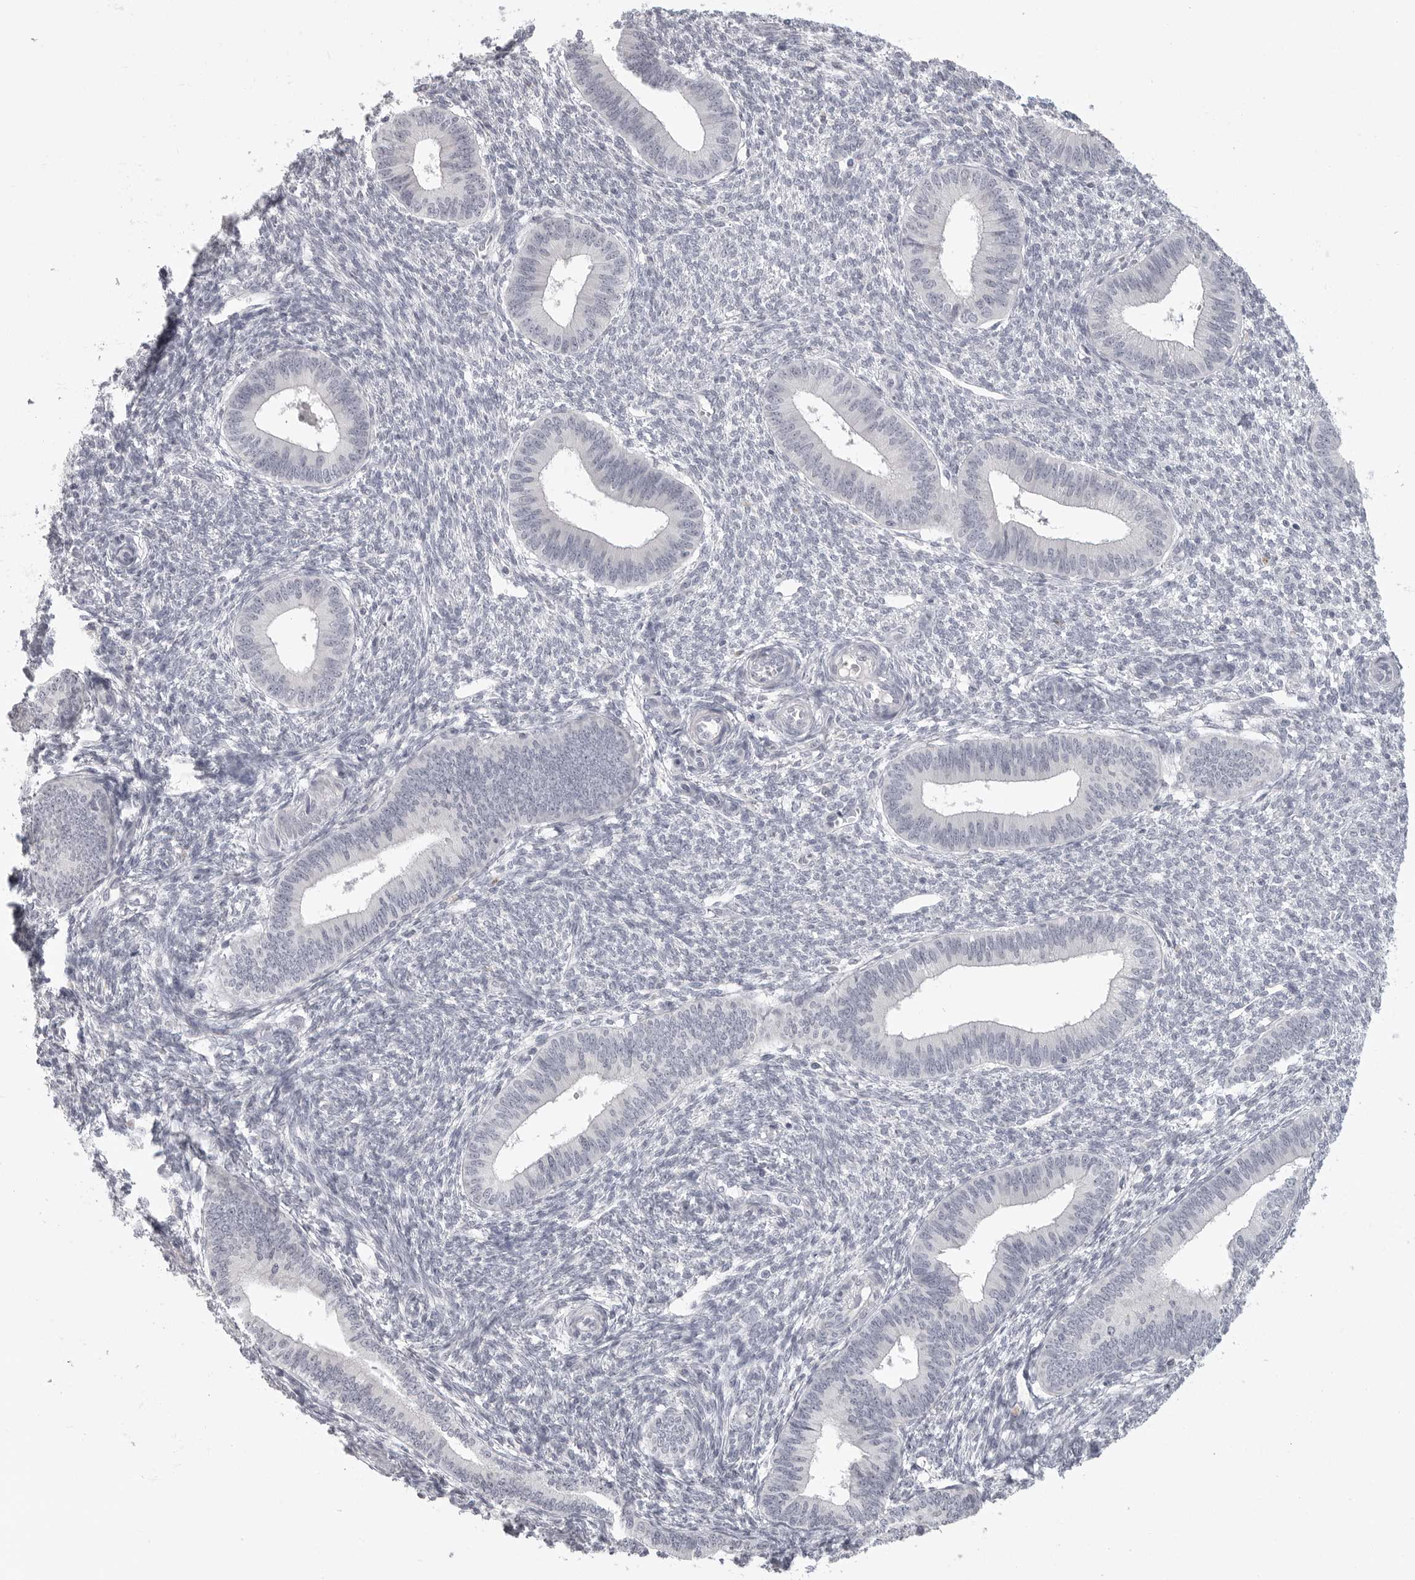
{"staining": {"intensity": "negative", "quantity": "none", "location": "none"}, "tissue": "endometrium", "cell_type": "Cells in endometrial stroma", "image_type": "normal", "snomed": [{"axis": "morphology", "description": "Normal tissue, NOS"}, {"axis": "topography", "description": "Endometrium"}], "caption": "Protein analysis of normal endometrium reveals no significant staining in cells in endometrial stroma. (IHC, brightfield microscopy, high magnification).", "gene": "HMGCS2", "patient": {"sex": "female", "age": 46}}